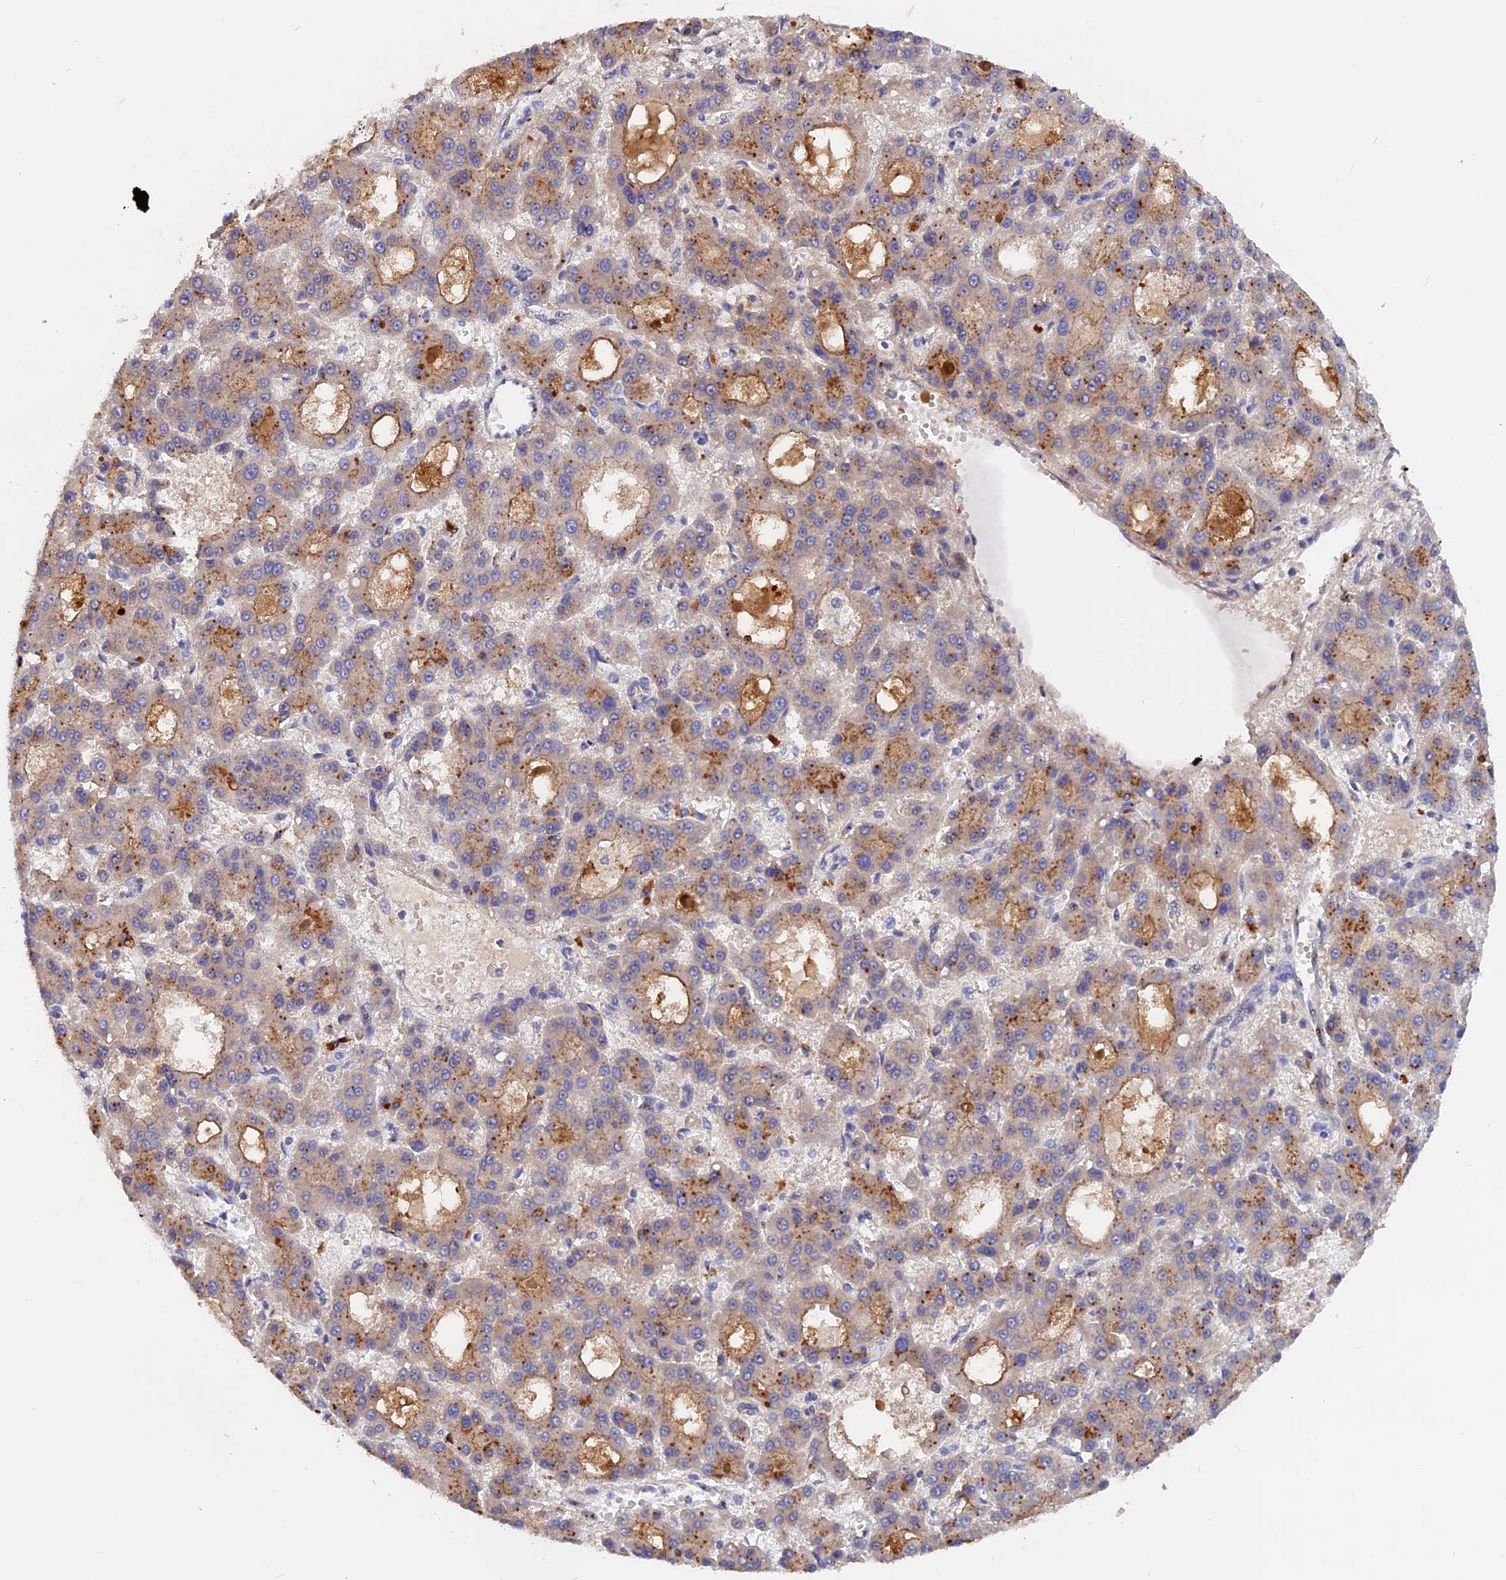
{"staining": {"intensity": "moderate", "quantity": ">75%", "location": "cytoplasmic/membranous"}, "tissue": "liver cancer", "cell_type": "Tumor cells", "image_type": "cancer", "snomed": [{"axis": "morphology", "description": "Carcinoma, Hepatocellular, NOS"}, {"axis": "topography", "description": "Liver"}], "caption": "Hepatocellular carcinoma (liver) stained with immunohistochemistry displays moderate cytoplasmic/membranous expression in about >75% of tumor cells.", "gene": "GK5", "patient": {"sex": "male", "age": 70}}